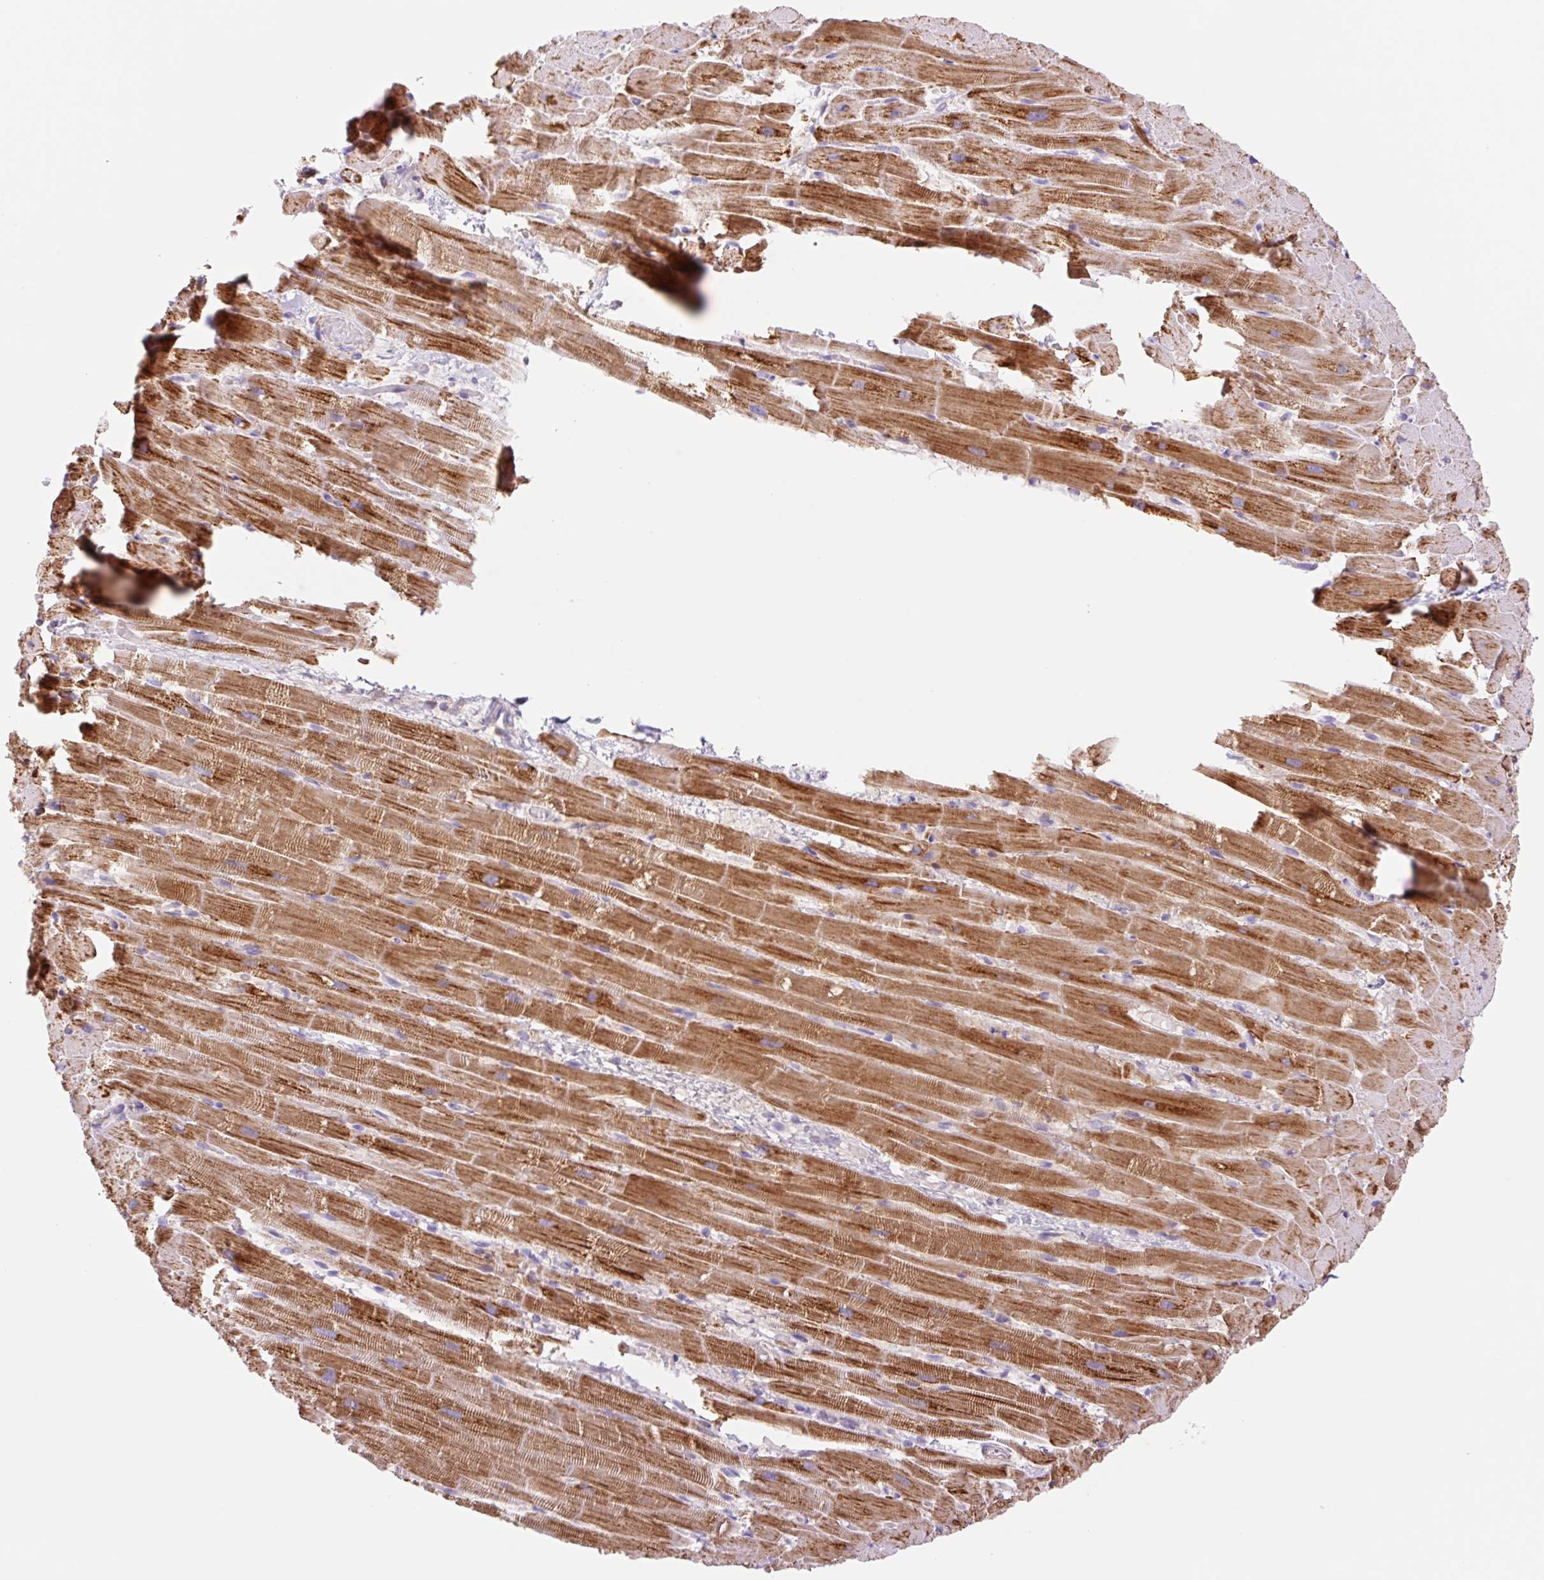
{"staining": {"intensity": "strong", "quantity": ">75%", "location": "cytoplasmic/membranous"}, "tissue": "heart muscle", "cell_type": "Cardiomyocytes", "image_type": "normal", "snomed": [{"axis": "morphology", "description": "Normal tissue, NOS"}, {"axis": "topography", "description": "Heart"}], "caption": "This is a histology image of immunohistochemistry (IHC) staining of unremarkable heart muscle, which shows strong positivity in the cytoplasmic/membranous of cardiomyocytes.", "gene": "ETNK2", "patient": {"sex": "male", "age": 37}}